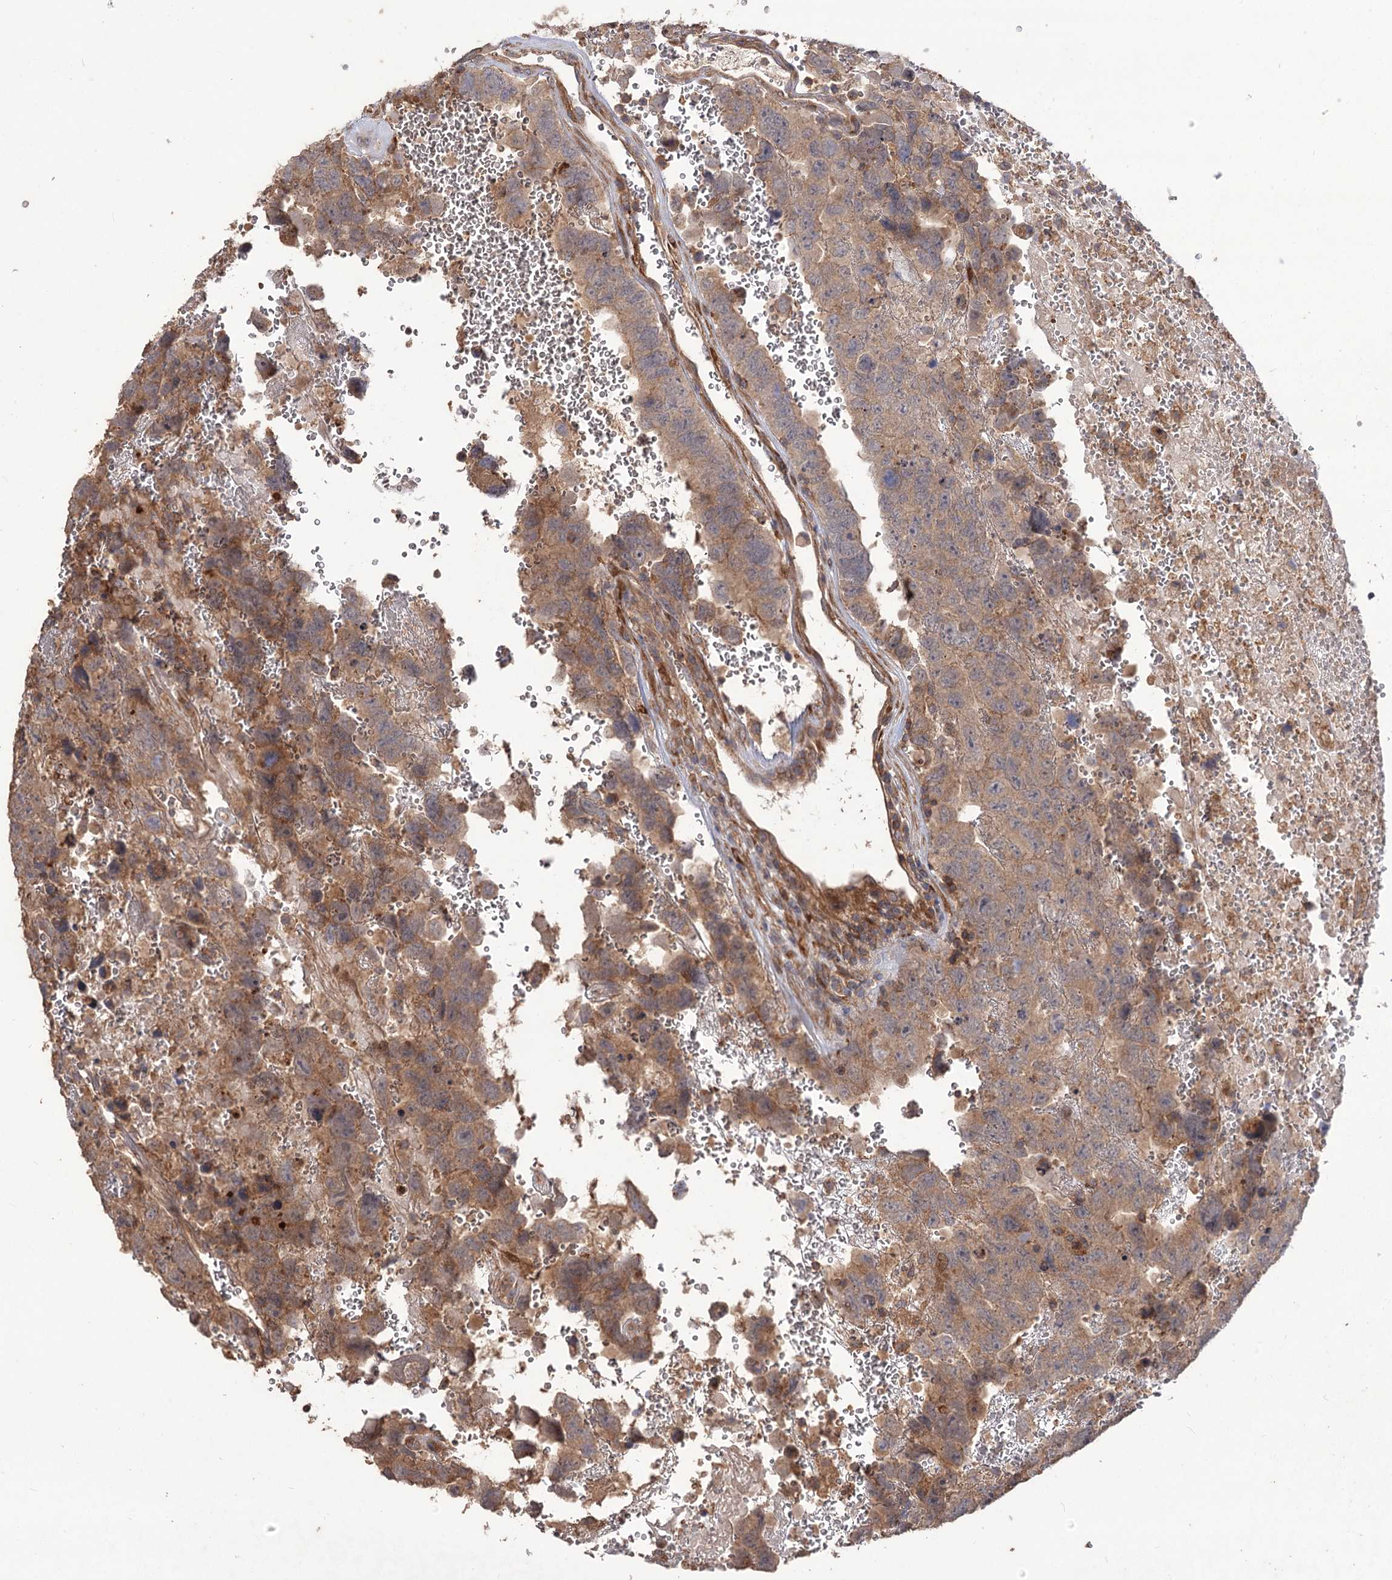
{"staining": {"intensity": "moderate", "quantity": ">75%", "location": "cytoplasmic/membranous"}, "tissue": "testis cancer", "cell_type": "Tumor cells", "image_type": "cancer", "snomed": [{"axis": "morphology", "description": "Carcinoma, Embryonal, NOS"}, {"axis": "topography", "description": "Testis"}], "caption": "Moderate cytoplasmic/membranous positivity for a protein is seen in approximately >75% of tumor cells of embryonal carcinoma (testis) using immunohistochemistry (IHC).", "gene": "FBXW8", "patient": {"sex": "male", "age": 45}}